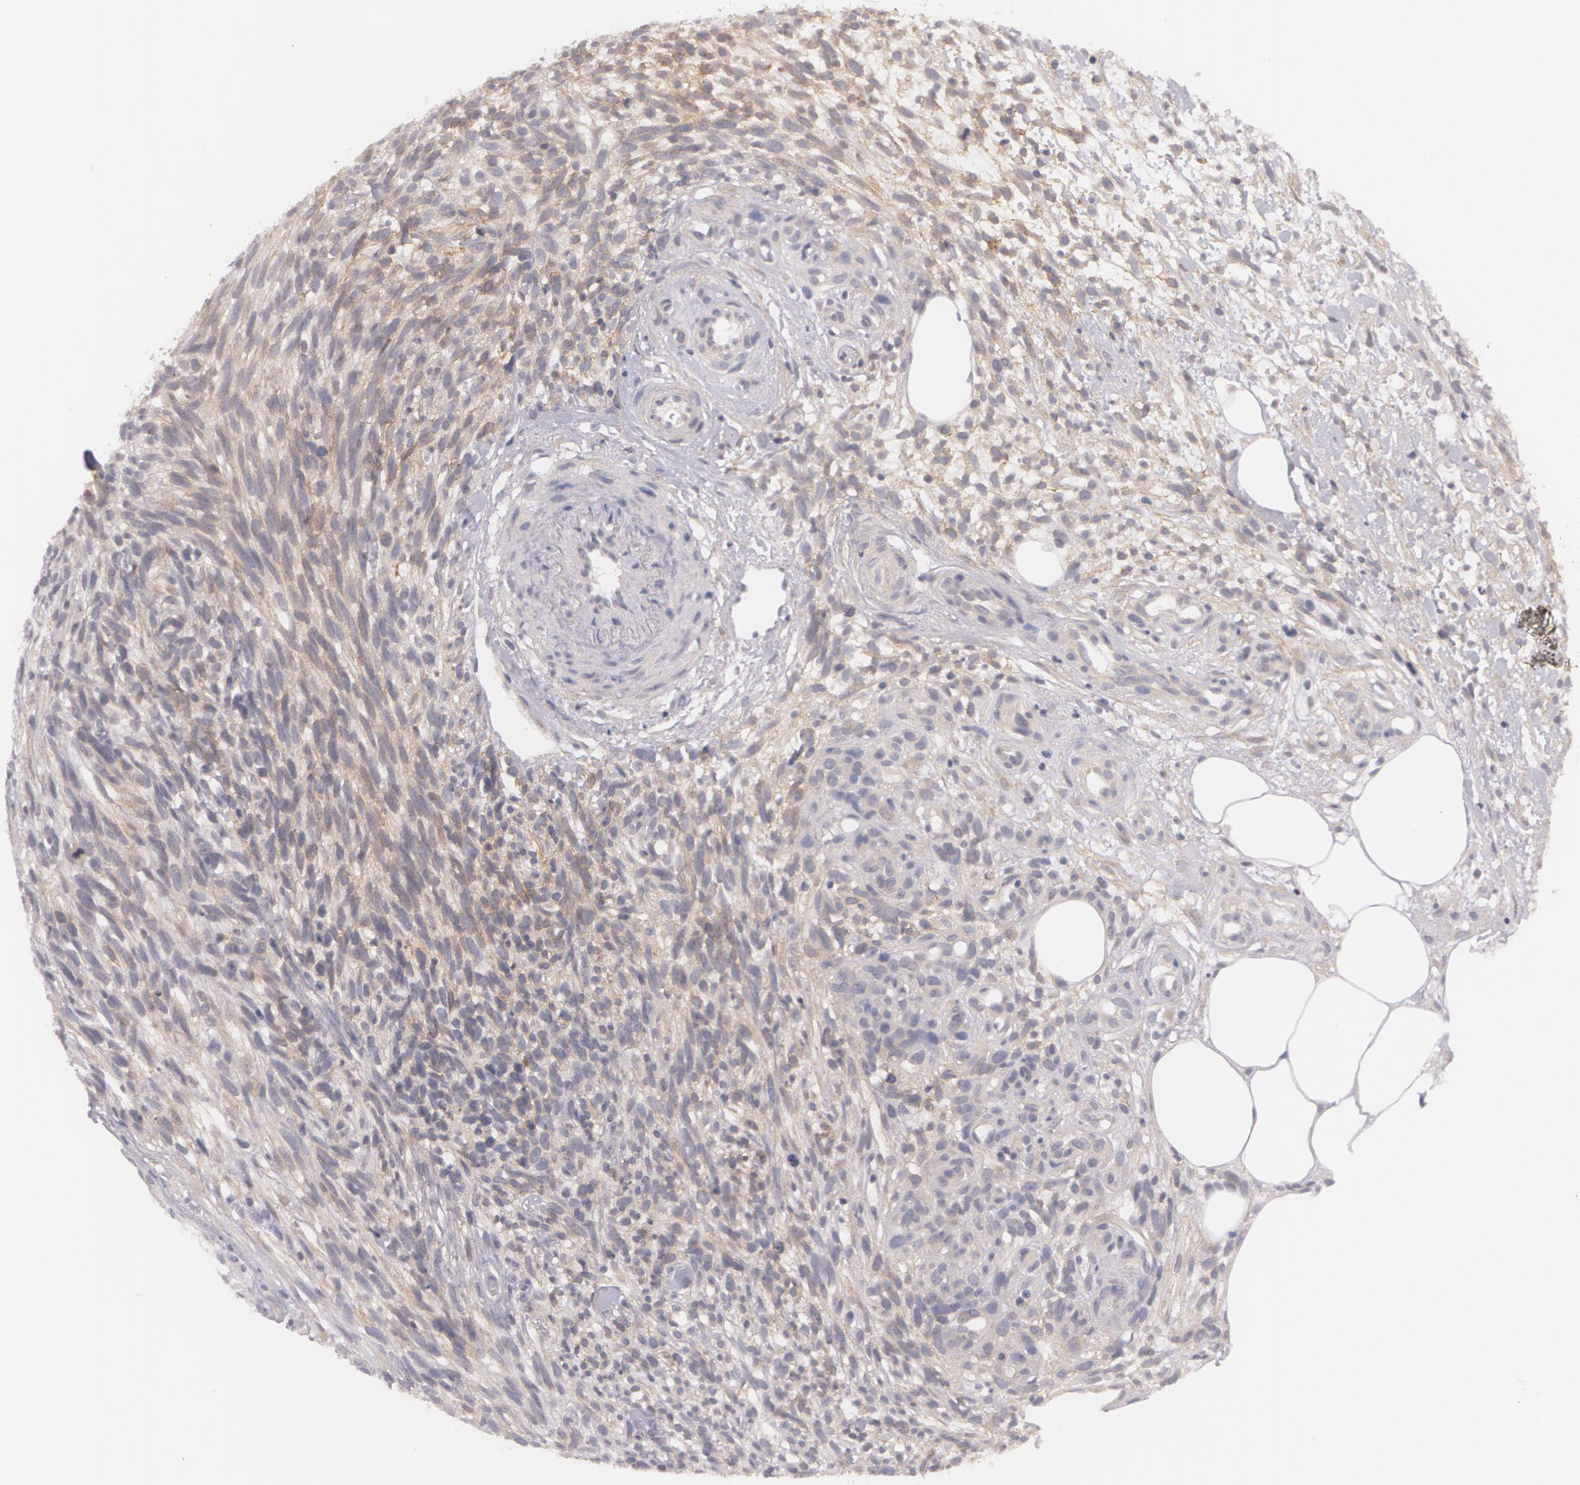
{"staining": {"intensity": "weak", "quantity": "25%-75%", "location": "cytoplasmic/membranous"}, "tissue": "melanoma", "cell_type": "Tumor cells", "image_type": "cancer", "snomed": [{"axis": "morphology", "description": "Malignant melanoma, NOS"}, {"axis": "topography", "description": "Skin"}], "caption": "Immunohistochemistry (IHC) (DAB (3,3'-diaminobenzidine)) staining of melanoma demonstrates weak cytoplasmic/membranous protein positivity in approximately 25%-75% of tumor cells.", "gene": "CASK", "patient": {"sex": "female", "age": 85}}